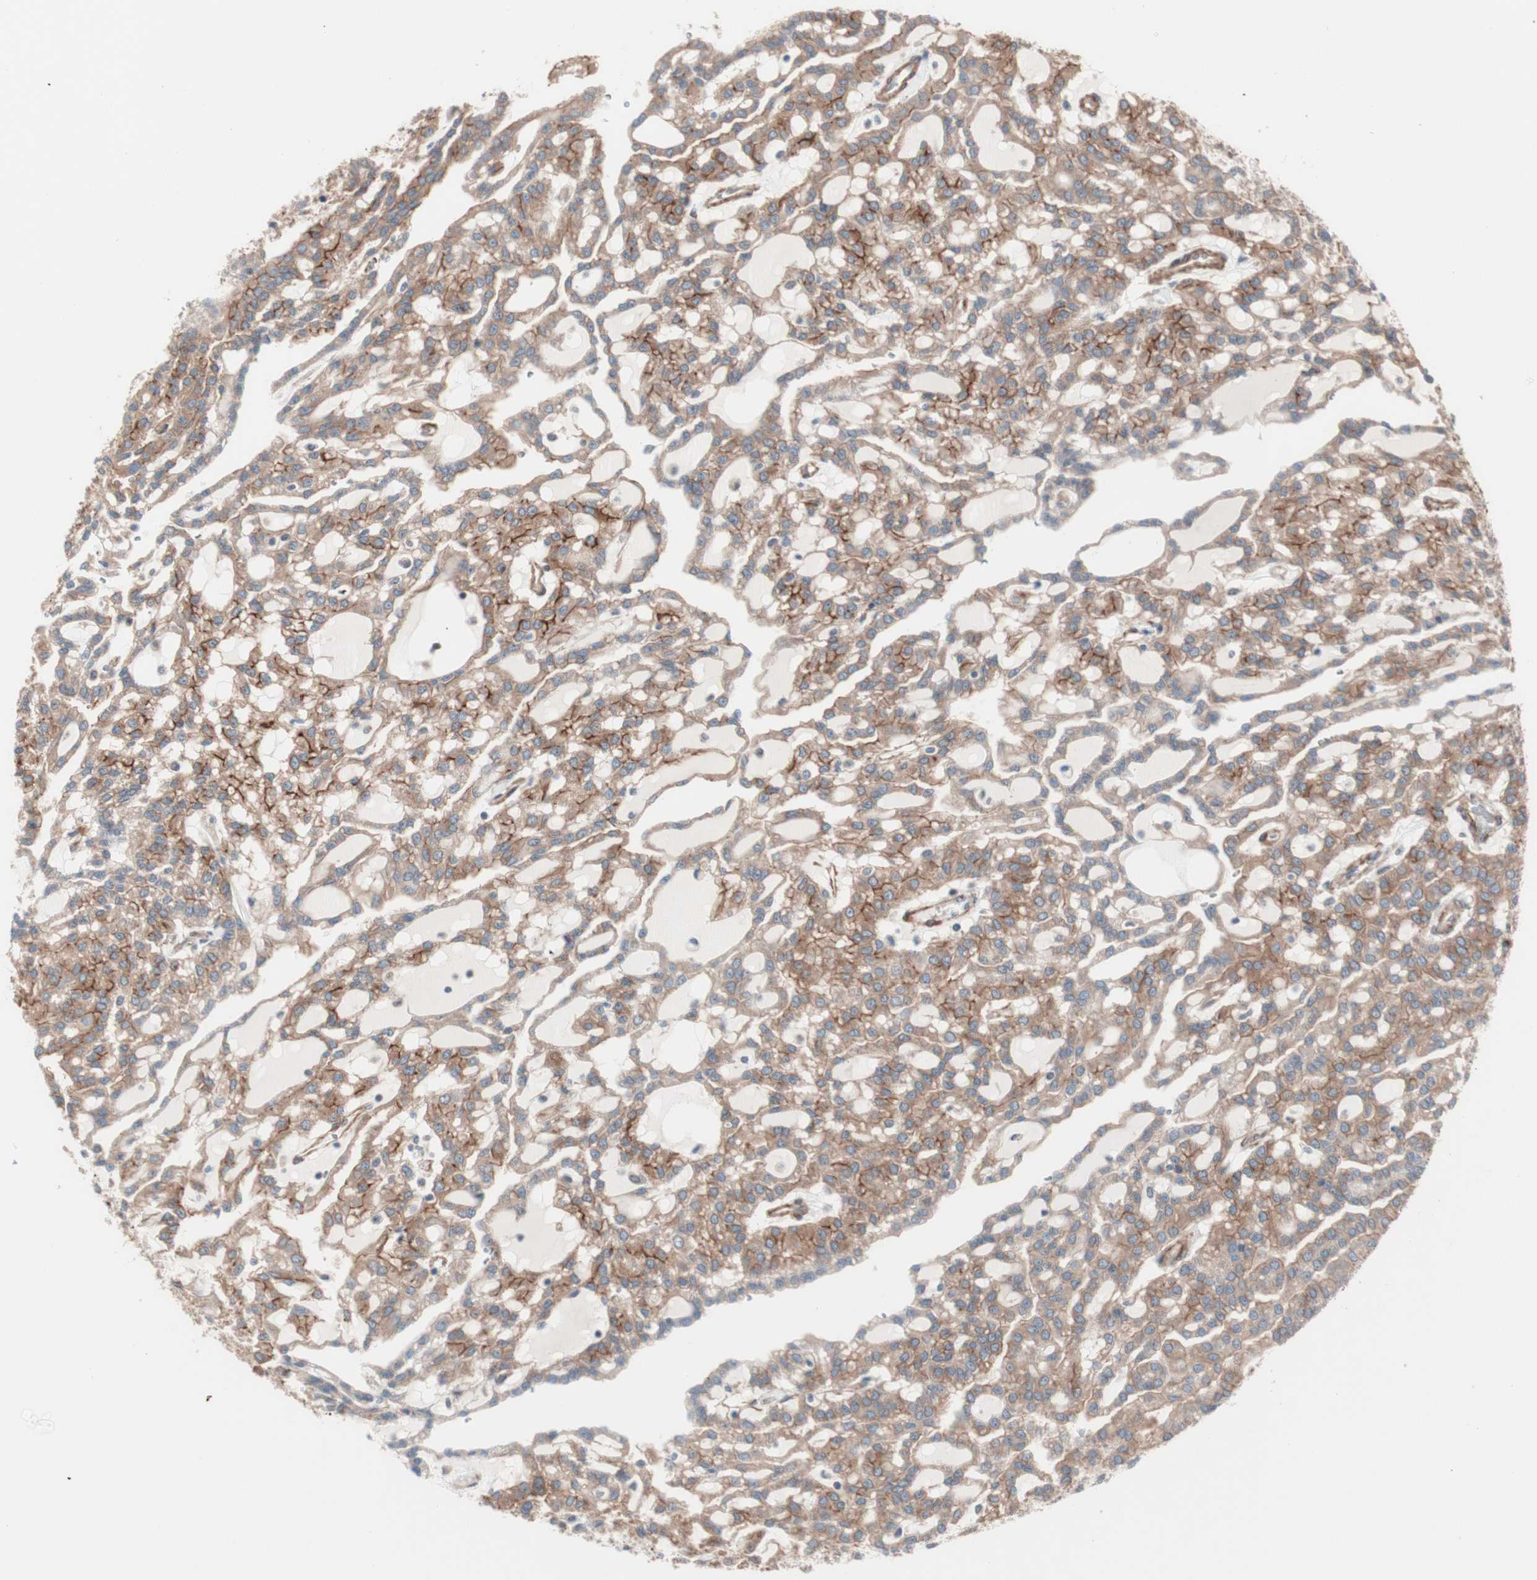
{"staining": {"intensity": "moderate", "quantity": ">75%", "location": "cytoplasmic/membranous"}, "tissue": "renal cancer", "cell_type": "Tumor cells", "image_type": "cancer", "snomed": [{"axis": "morphology", "description": "Adenocarcinoma, NOS"}, {"axis": "topography", "description": "Kidney"}], "caption": "High-magnification brightfield microscopy of renal adenocarcinoma stained with DAB (3,3'-diaminobenzidine) (brown) and counterstained with hematoxylin (blue). tumor cells exhibit moderate cytoplasmic/membranous positivity is identified in about>75% of cells.", "gene": "ALG5", "patient": {"sex": "male", "age": 63}}